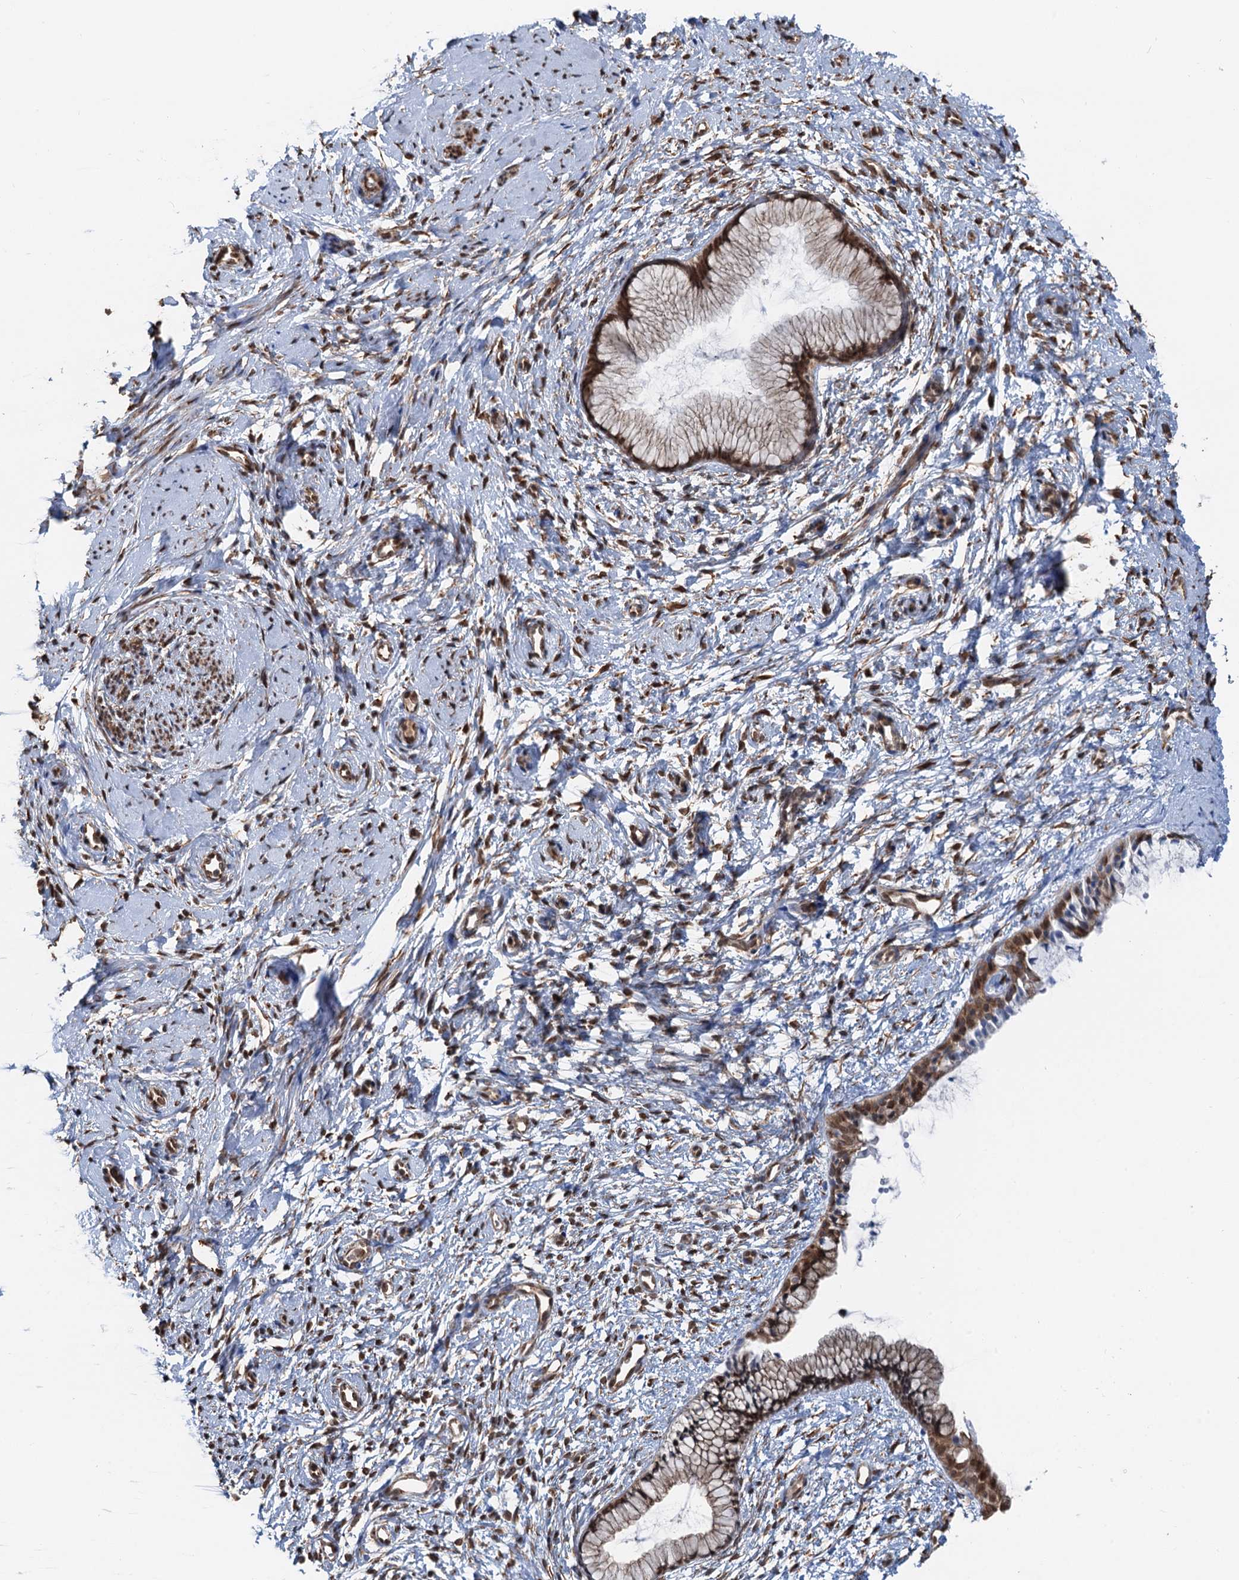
{"staining": {"intensity": "strong", "quantity": ">75%", "location": "nuclear"}, "tissue": "cervix", "cell_type": "Glandular cells", "image_type": "normal", "snomed": [{"axis": "morphology", "description": "Normal tissue, NOS"}, {"axis": "topography", "description": "Cervix"}], "caption": "An immunohistochemistry micrograph of unremarkable tissue is shown. Protein staining in brown shows strong nuclear positivity in cervix within glandular cells.", "gene": "CFDP1", "patient": {"sex": "female", "age": 57}}